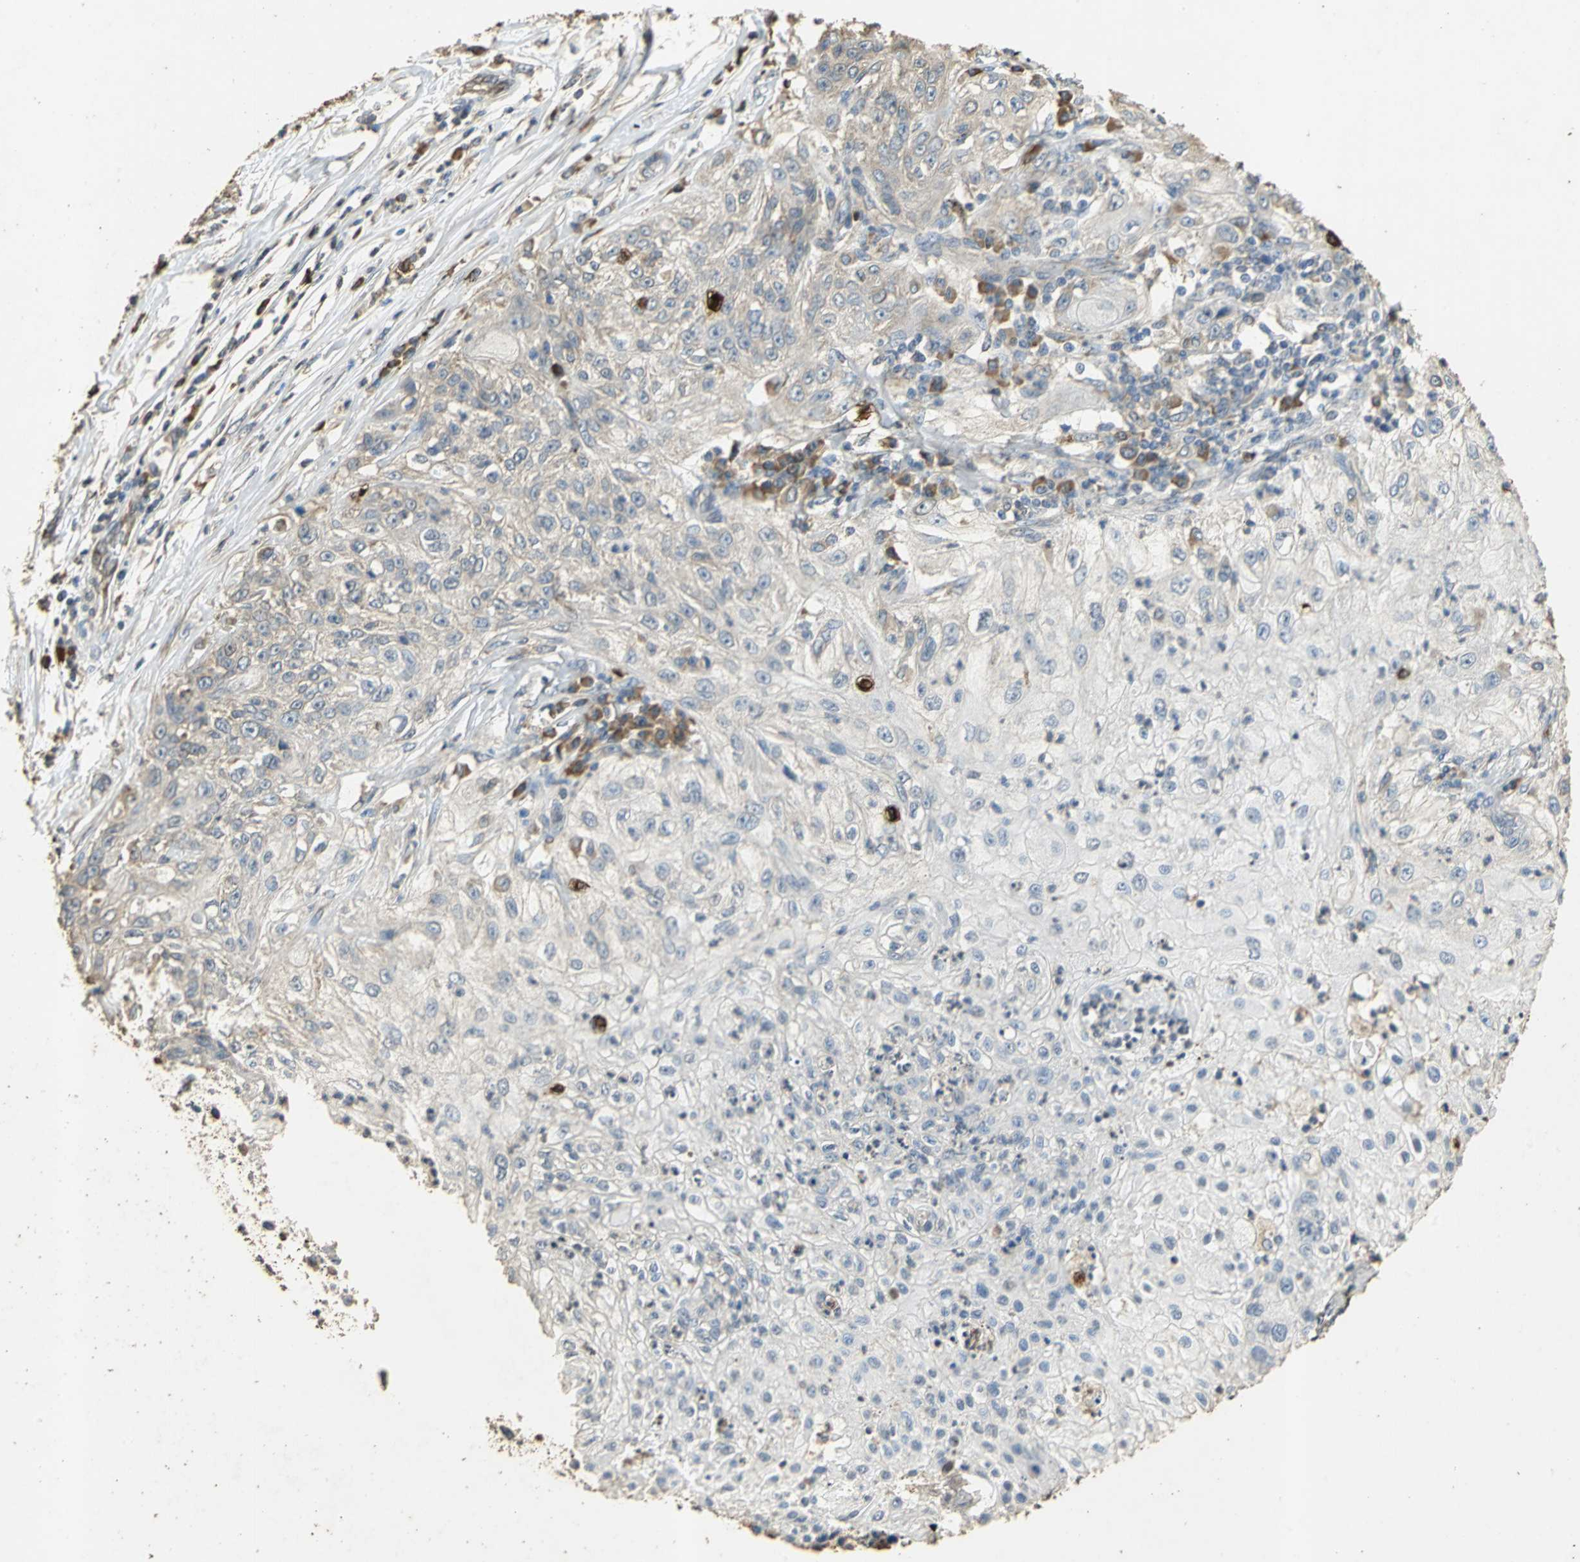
{"staining": {"intensity": "weak", "quantity": "25%-75%", "location": "cytoplasmic/membranous"}, "tissue": "lung cancer", "cell_type": "Tumor cells", "image_type": "cancer", "snomed": [{"axis": "morphology", "description": "Inflammation, NOS"}, {"axis": "morphology", "description": "Squamous cell carcinoma, NOS"}, {"axis": "topography", "description": "Lymph node"}, {"axis": "topography", "description": "Soft tissue"}, {"axis": "topography", "description": "Lung"}], "caption": "This is an image of immunohistochemistry staining of lung cancer (squamous cell carcinoma), which shows weak positivity in the cytoplasmic/membranous of tumor cells.", "gene": "ACSL4", "patient": {"sex": "male", "age": 66}}